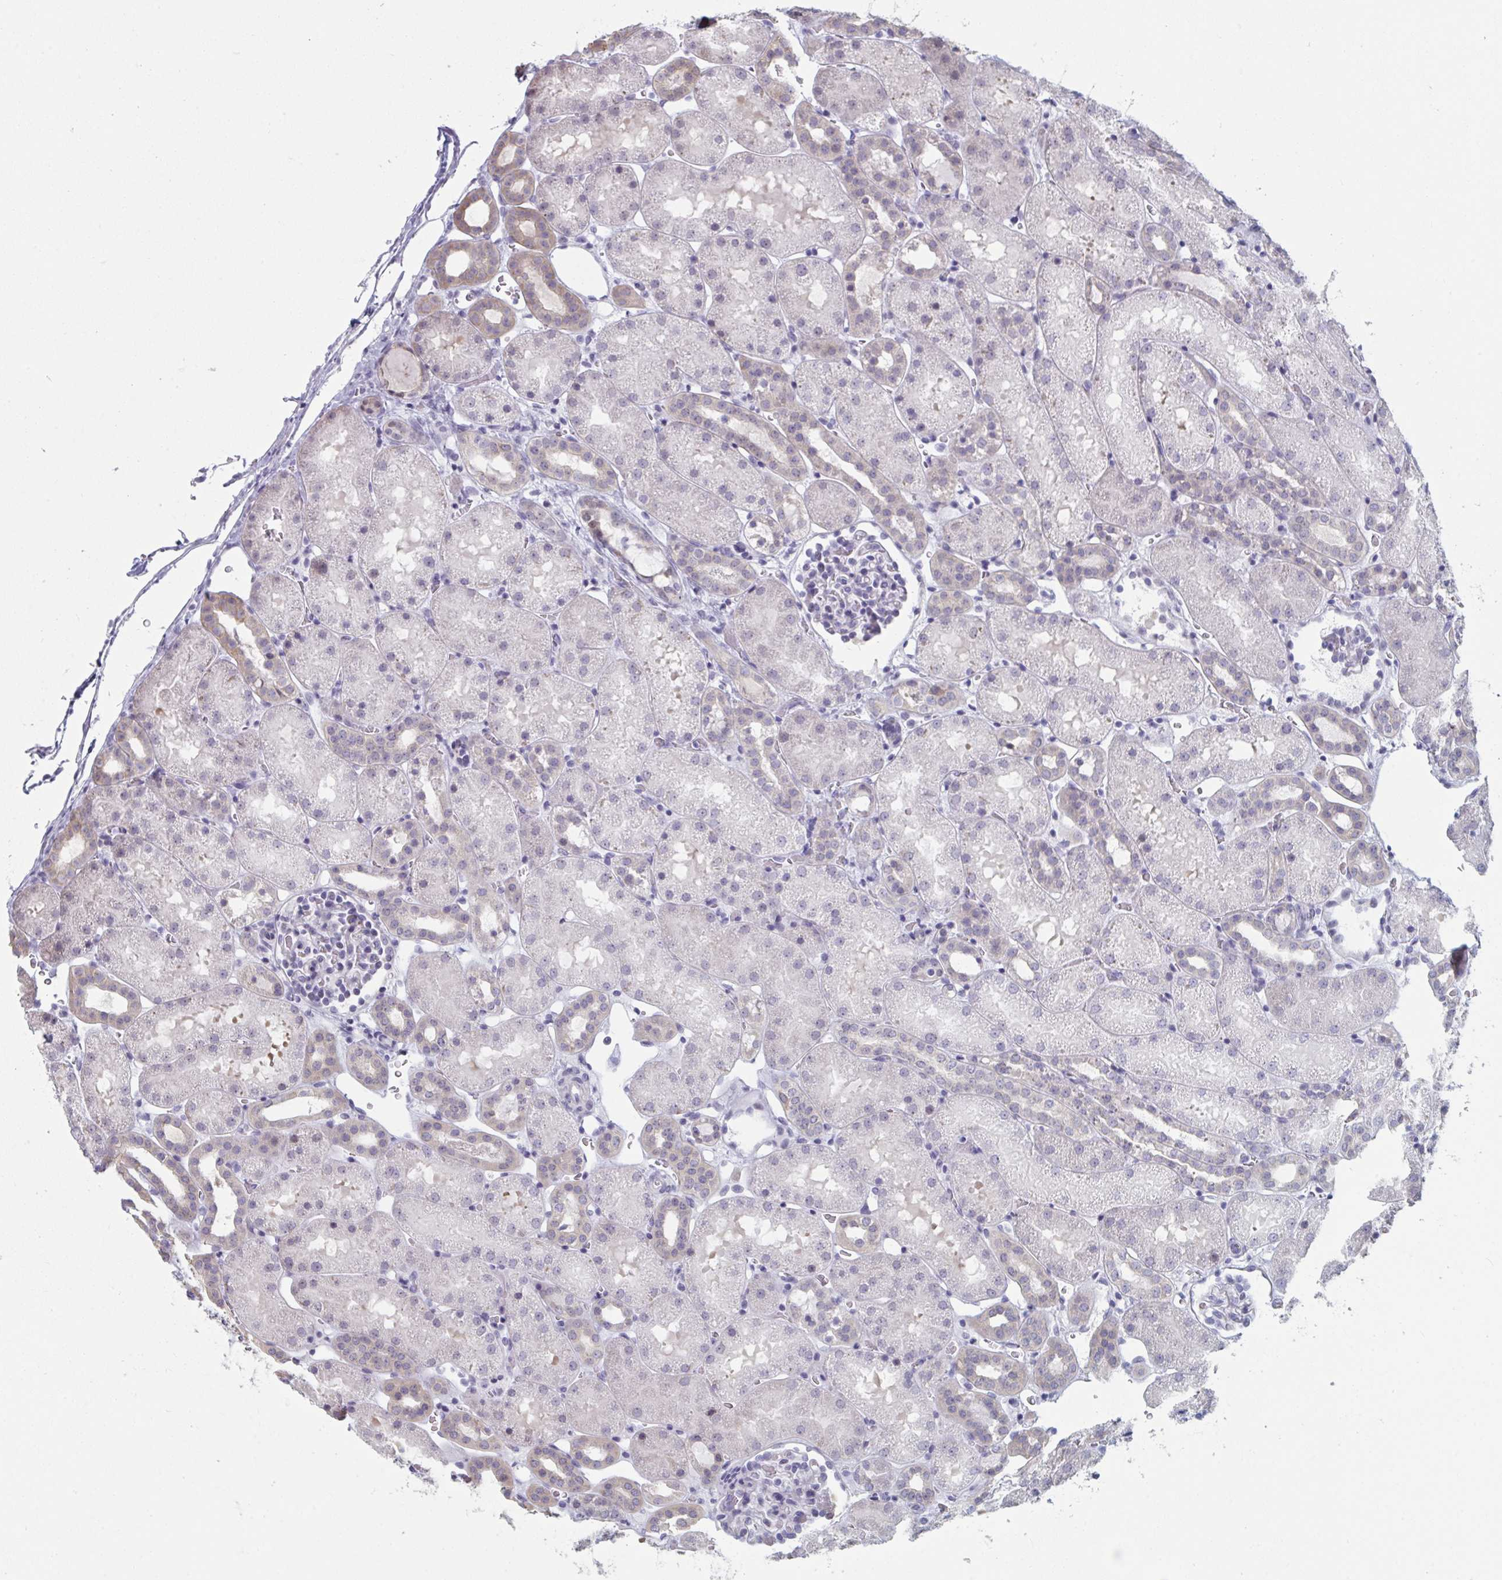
{"staining": {"intensity": "negative", "quantity": "none", "location": "none"}, "tissue": "kidney", "cell_type": "Cells in glomeruli", "image_type": "normal", "snomed": [{"axis": "morphology", "description": "Normal tissue, NOS"}, {"axis": "topography", "description": "Kidney"}], "caption": "Cells in glomeruli show no significant protein expression in benign kidney. The staining was performed using DAB (3,3'-diaminobenzidine) to visualize the protein expression in brown, while the nuclei were stained in blue with hematoxylin (Magnification: 20x).", "gene": "FOXA1", "patient": {"sex": "male", "age": 2}}